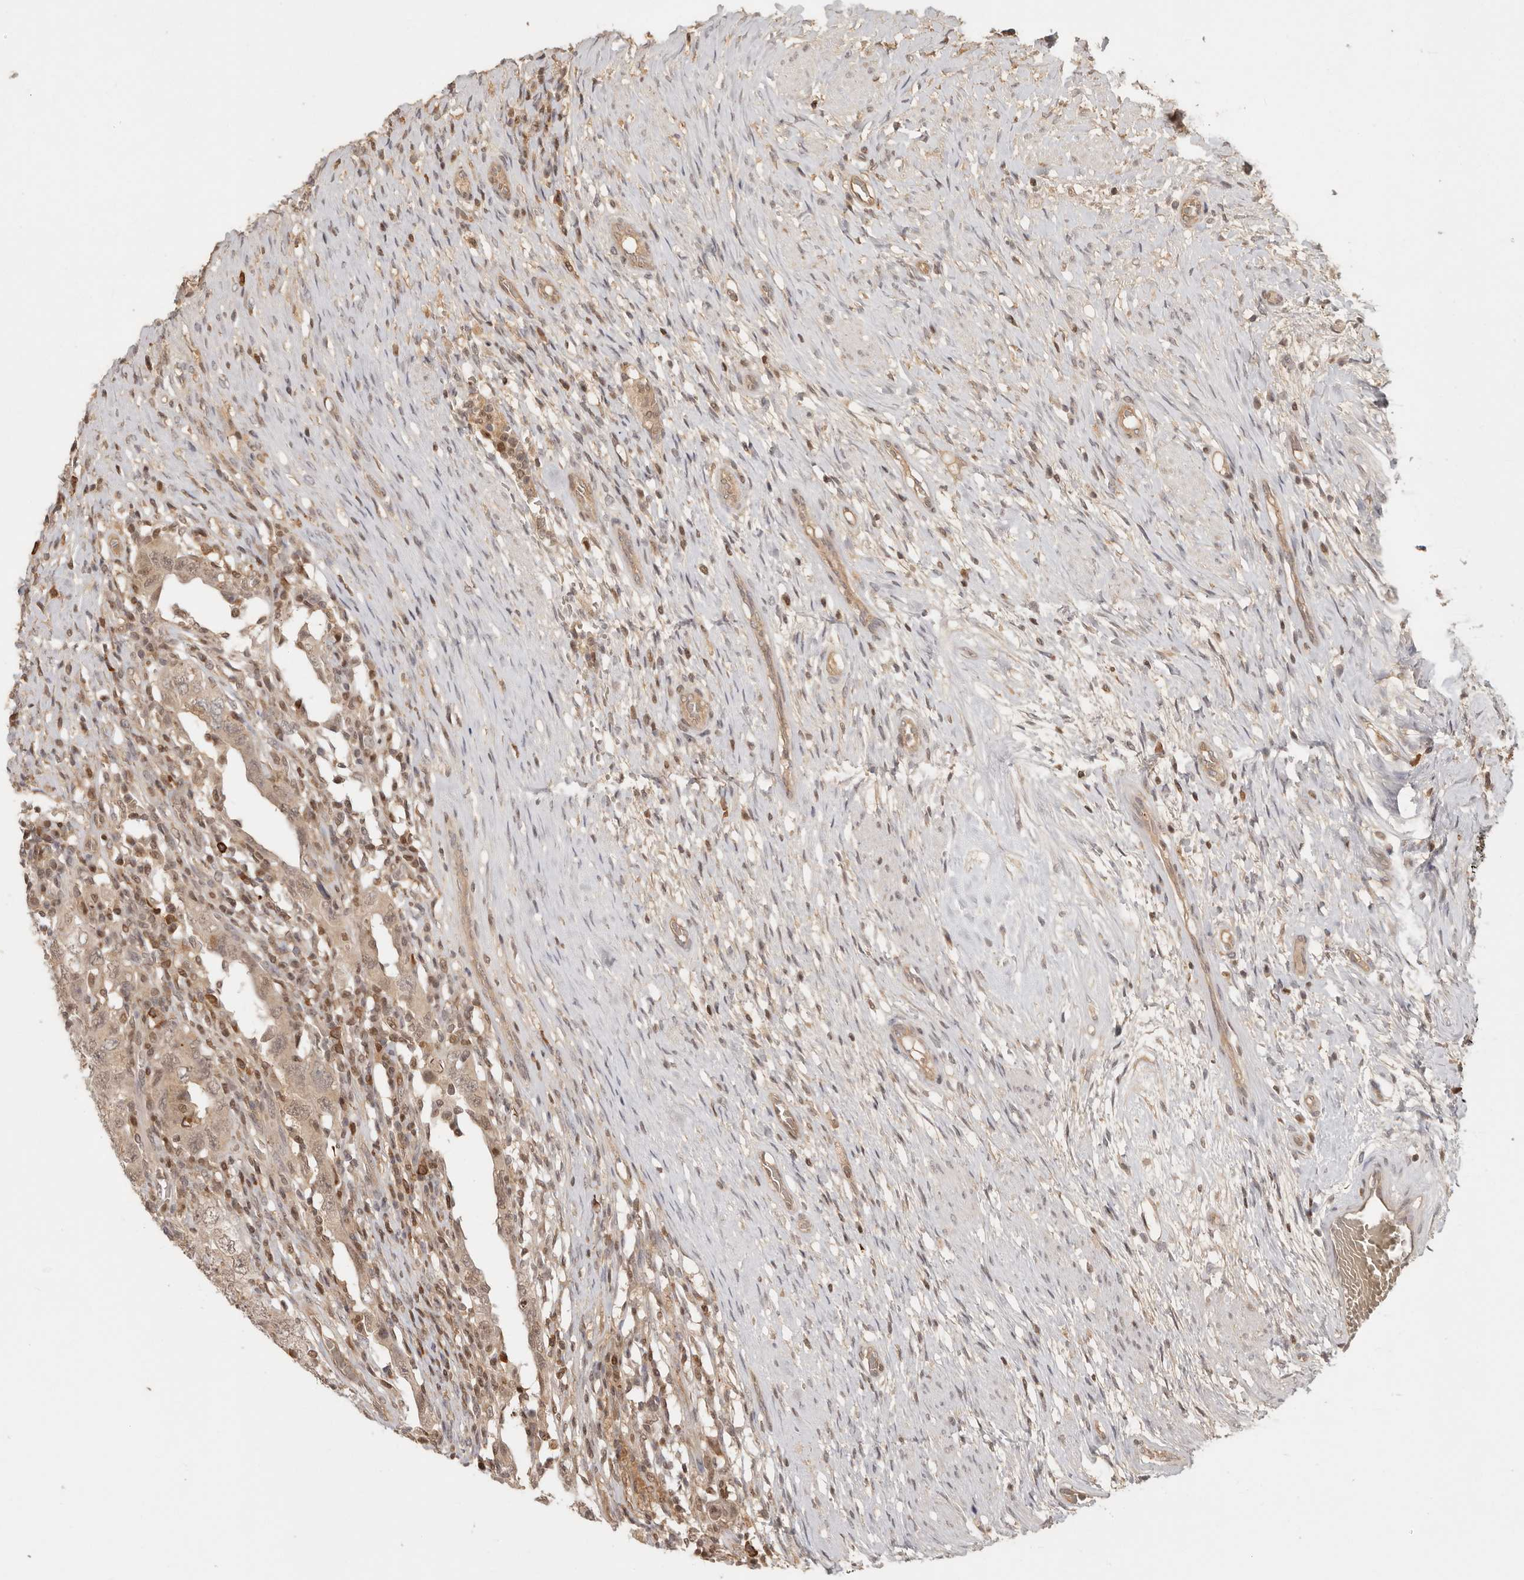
{"staining": {"intensity": "weak", "quantity": "25%-75%", "location": "cytoplasmic/membranous,nuclear"}, "tissue": "testis cancer", "cell_type": "Tumor cells", "image_type": "cancer", "snomed": [{"axis": "morphology", "description": "Carcinoma, Embryonal, NOS"}, {"axis": "topography", "description": "Testis"}], "caption": "DAB (3,3'-diaminobenzidine) immunohistochemical staining of embryonal carcinoma (testis) displays weak cytoplasmic/membranous and nuclear protein positivity in approximately 25%-75% of tumor cells. The staining is performed using DAB brown chromogen to label protein expression. The nuclei are counter-stained blue using hematoxylin.", "gene": "PSMA5", "patient": {"sex": "male", "age": 26}}